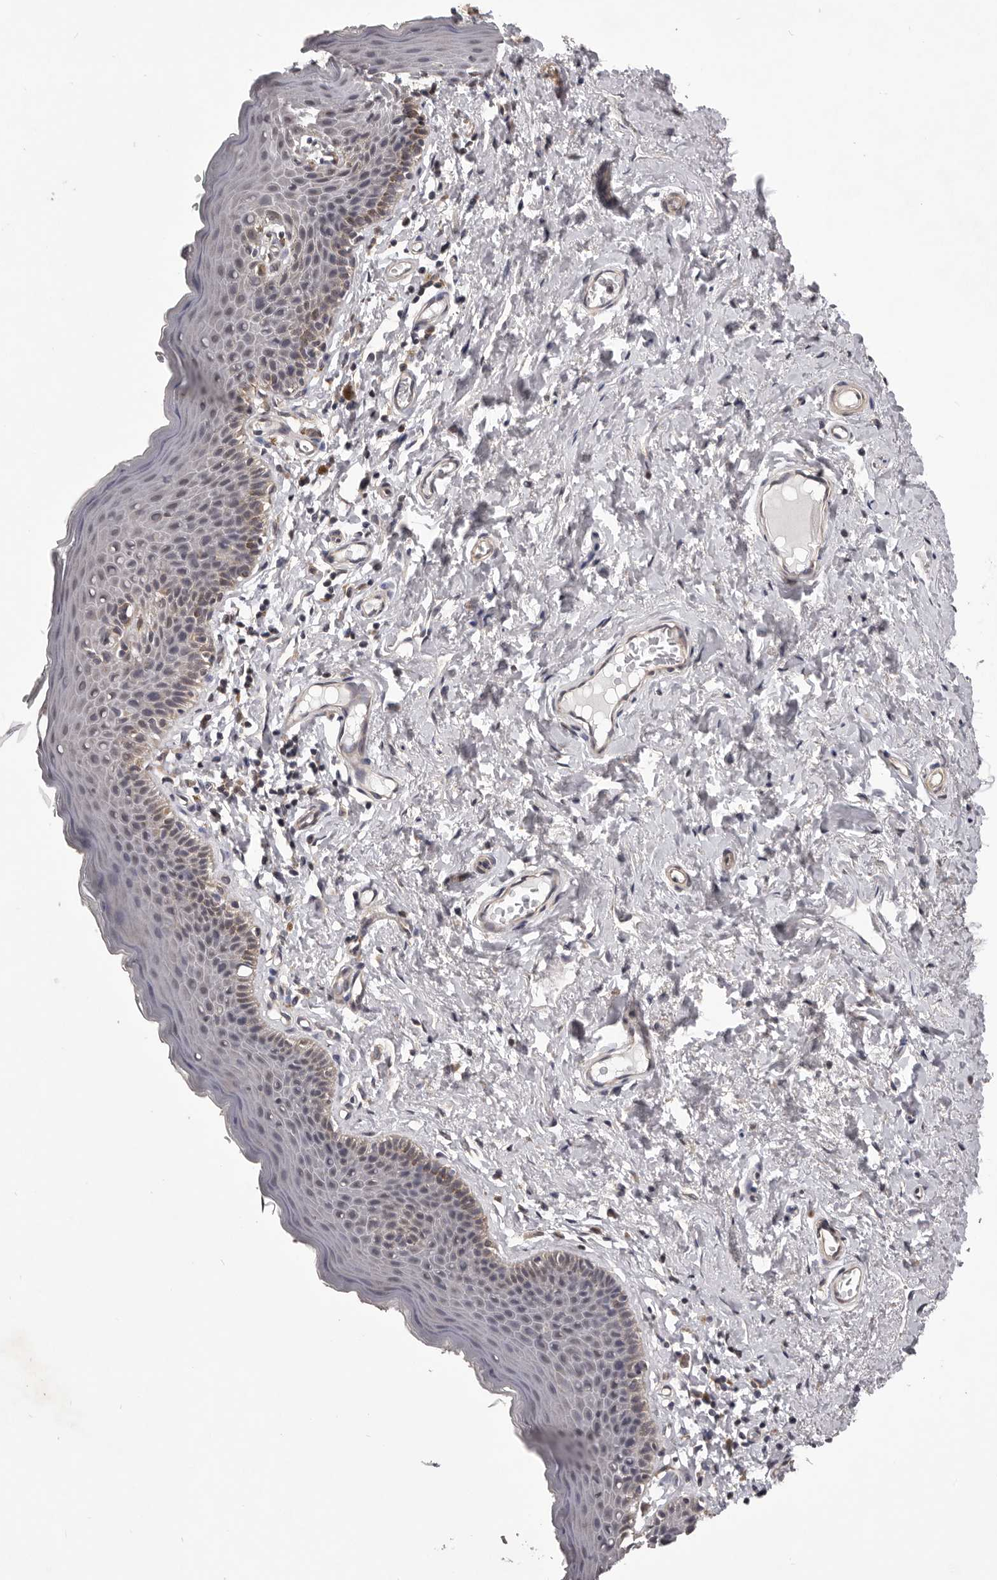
{"staining": {"intensity": "weak", "quantity": "<25%", "location": "cytoplasmic/membranous,nuclear"}, "tissue": "skin", "cell_type": "Epidermal cells", "image_type": "normal", "snomed": [{"axis": "morphology", "description": "Normal tissue, NOS"}, {"axis": "topography", "description": "Vulva"}], "caption": "Epidermal cells are negative for protein expression in benign human skin. The staining was performed using DAB (3,3'-diaminobenzidine) to visualize the protein expression in brown, while the nuclei were stained in blue with hematoxylin (Magnification: 20x).", "gene": "CELF3", "patient": {"sex": "female", "age": 66}}